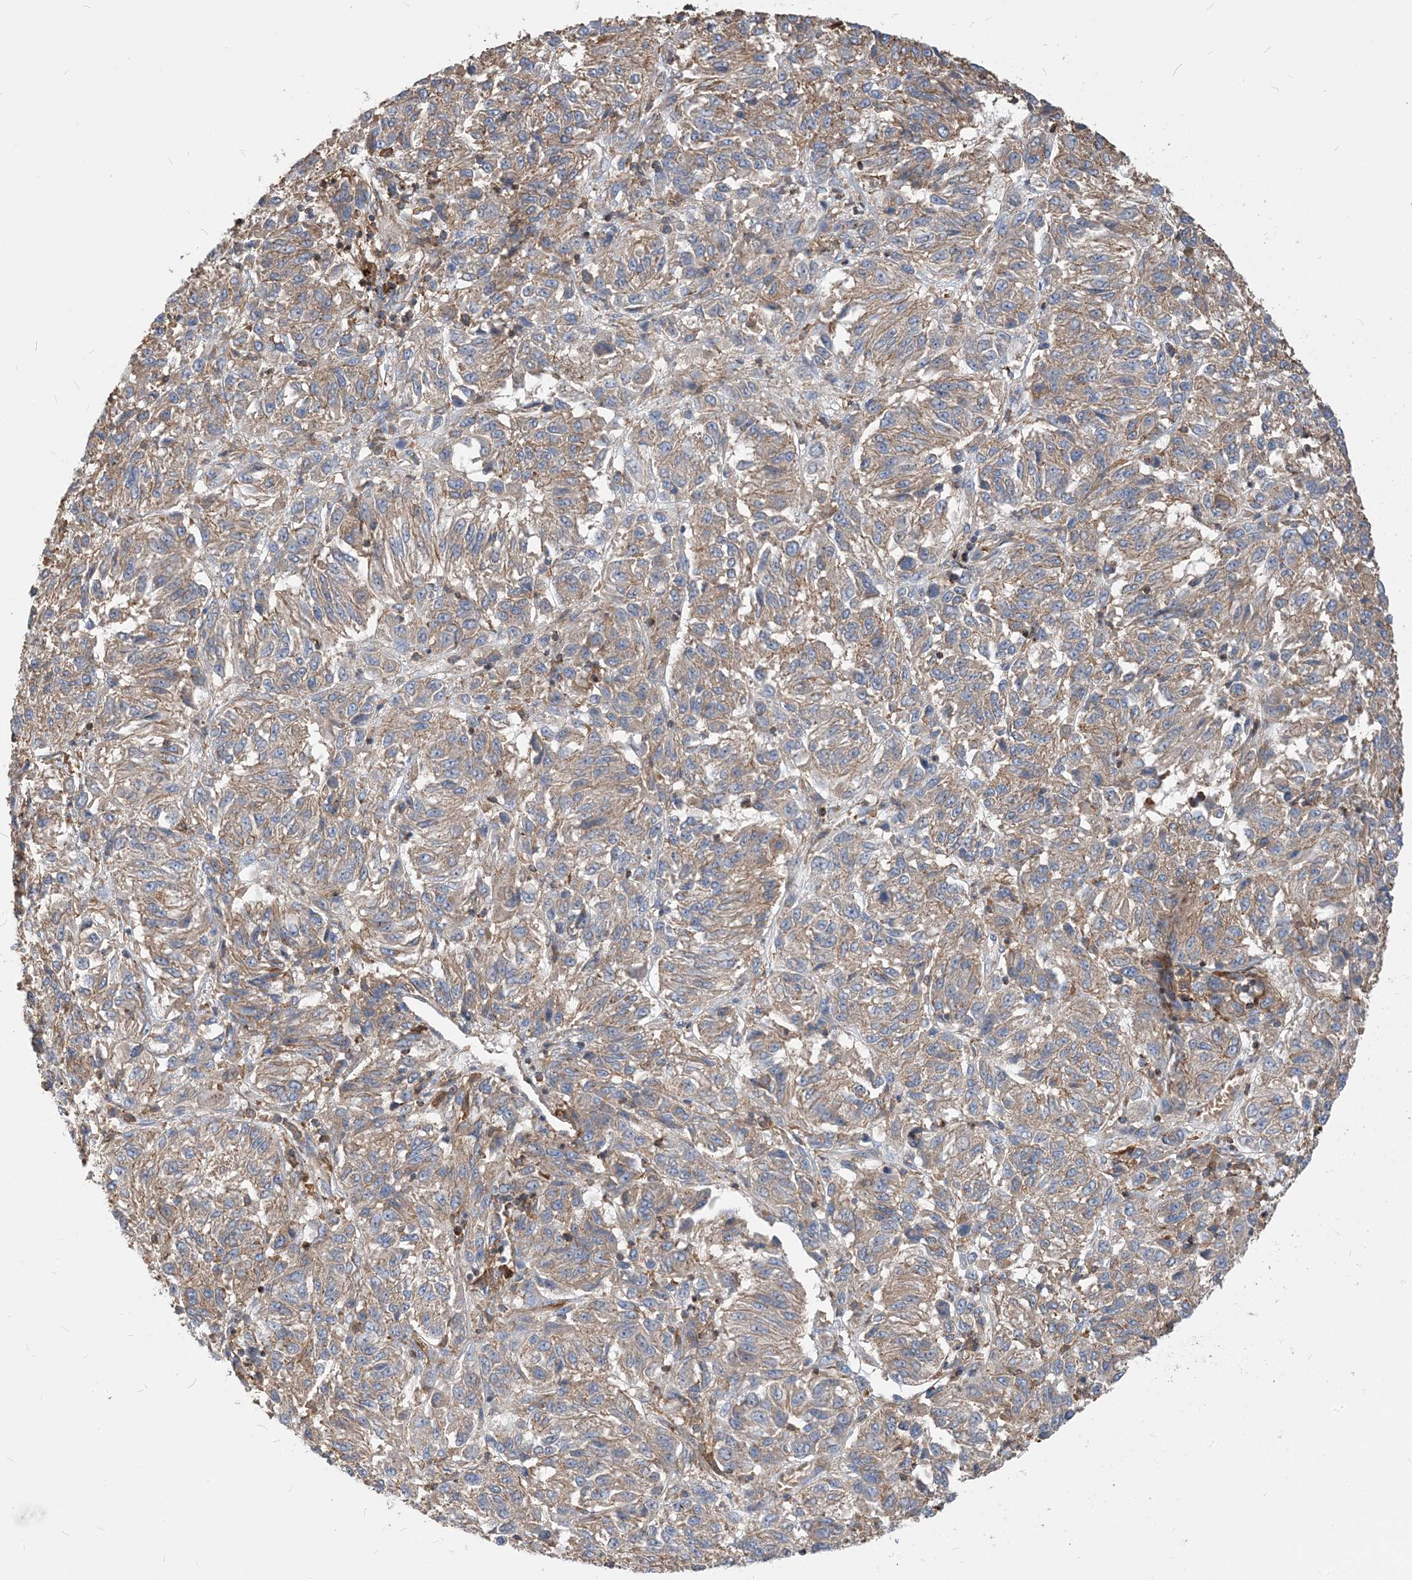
{"staining": {"intensity": "moderate", "quantity": "25%-75%", "location": "cytoplasmic/membranous"}, "tissue": "melanoma", "cell_type": "Tumor cells", "image_type": "cancer", "snomed": [{"axis": "morphology", "description": "Malignant melanoma, Metastatic site"}, {"axis": "topography", "description": "Lung"}], "caption": "Immunohistochemistry of malignant melanoma (metastatic site) exhibits medium levels of moderate cytoplasmic/membranous positivity in about 25%-75% of tumor cells. (Stains: DAB (3,3'-diaminobenzidine) in brown, nuclei in blue, Microscopy: brightfield microscopy at high magnification).", "gene": "PARVG", "patient": {"sex": "male", "age": 64}}